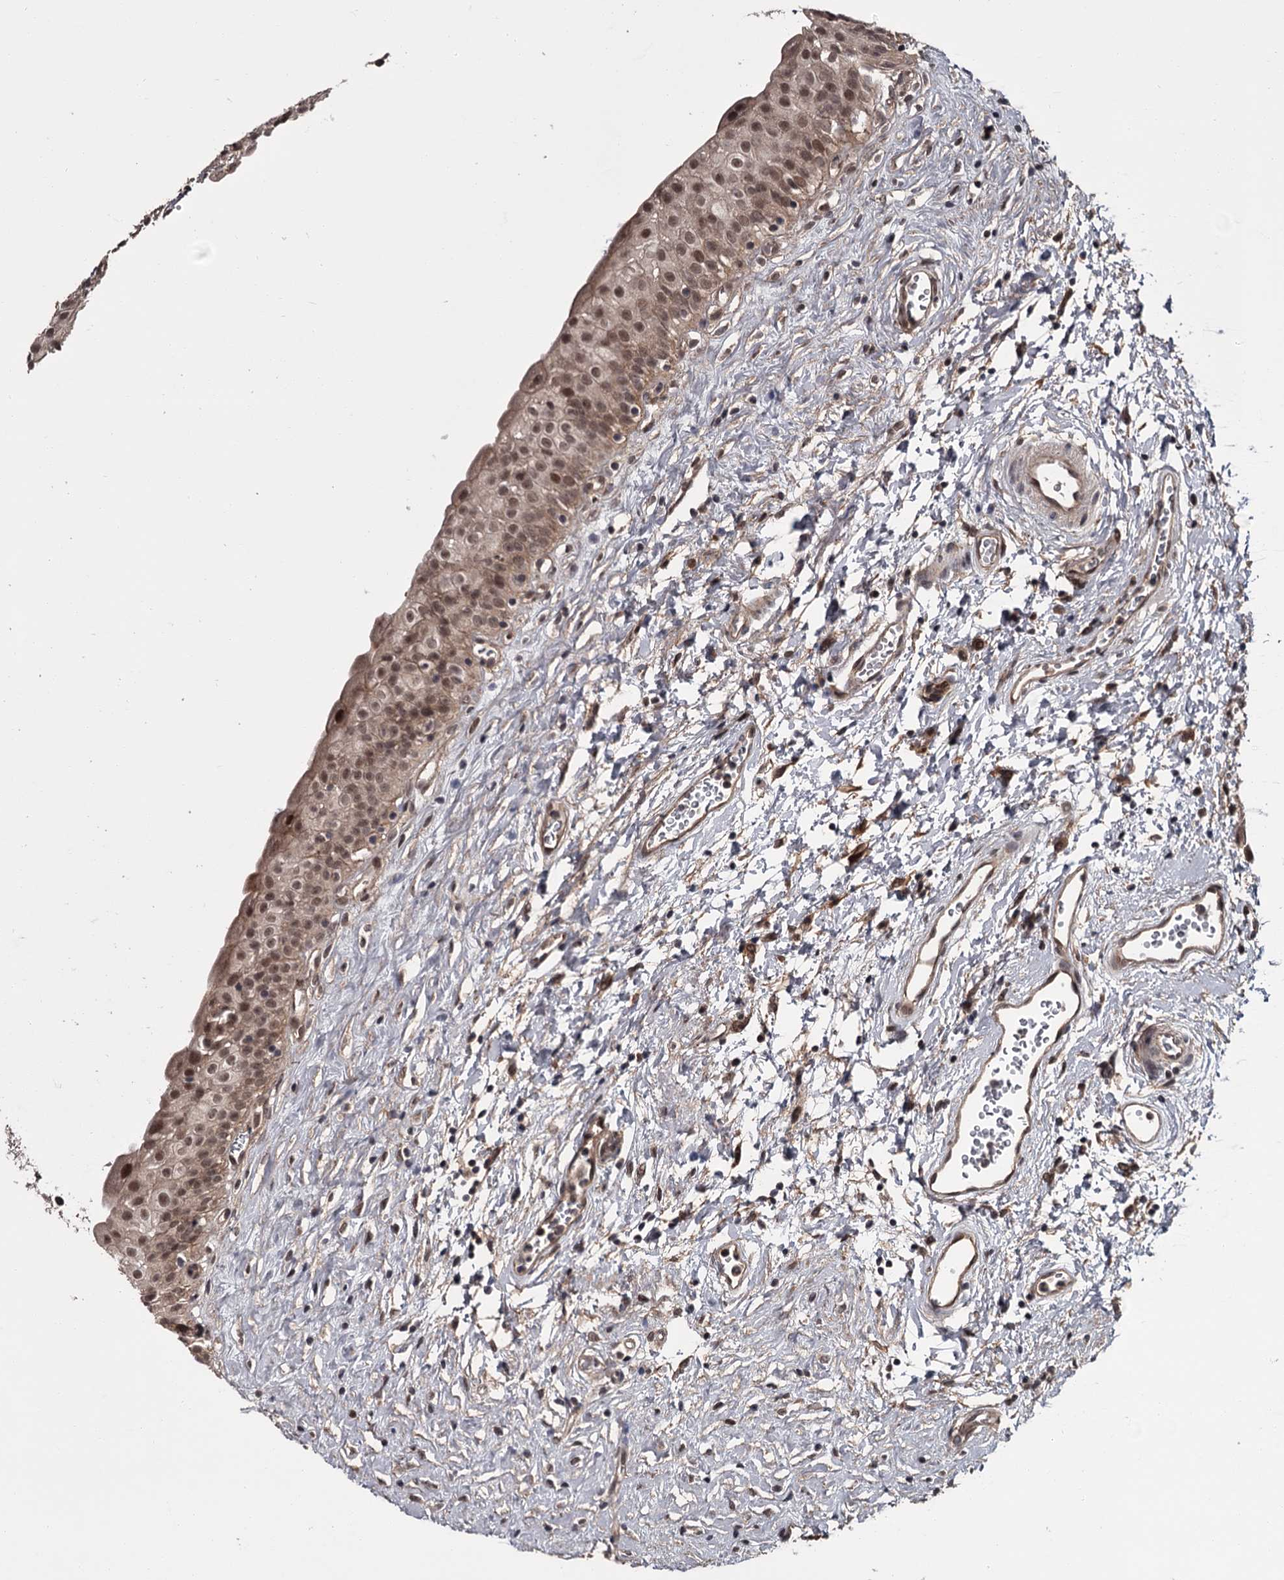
{"staining": {"intensity": "moderate", "quantity": ">75%", "location": "cytoplasmic/membranous,nuclear"}, "tissue": "urinary bladder", "cell_type": "Urothelial cells", "image_type": "normal", "snomed": [{"axis": "morphology", "description": "Normal tissue, NOS"}, {"axis": "topography", "description": "Urinary bladder"}], "caption": "Immunohistochemistry (IHC) (DAB (3,3'-diaminobenzidine)) staining of normal urinary bladder reveals moderate cytoplasmic/membranous,nuclear protein expression in about >75% of urothelial cells.", "gene": "CDC42EP2", "patient": {"sex": "male", "age": 51}}